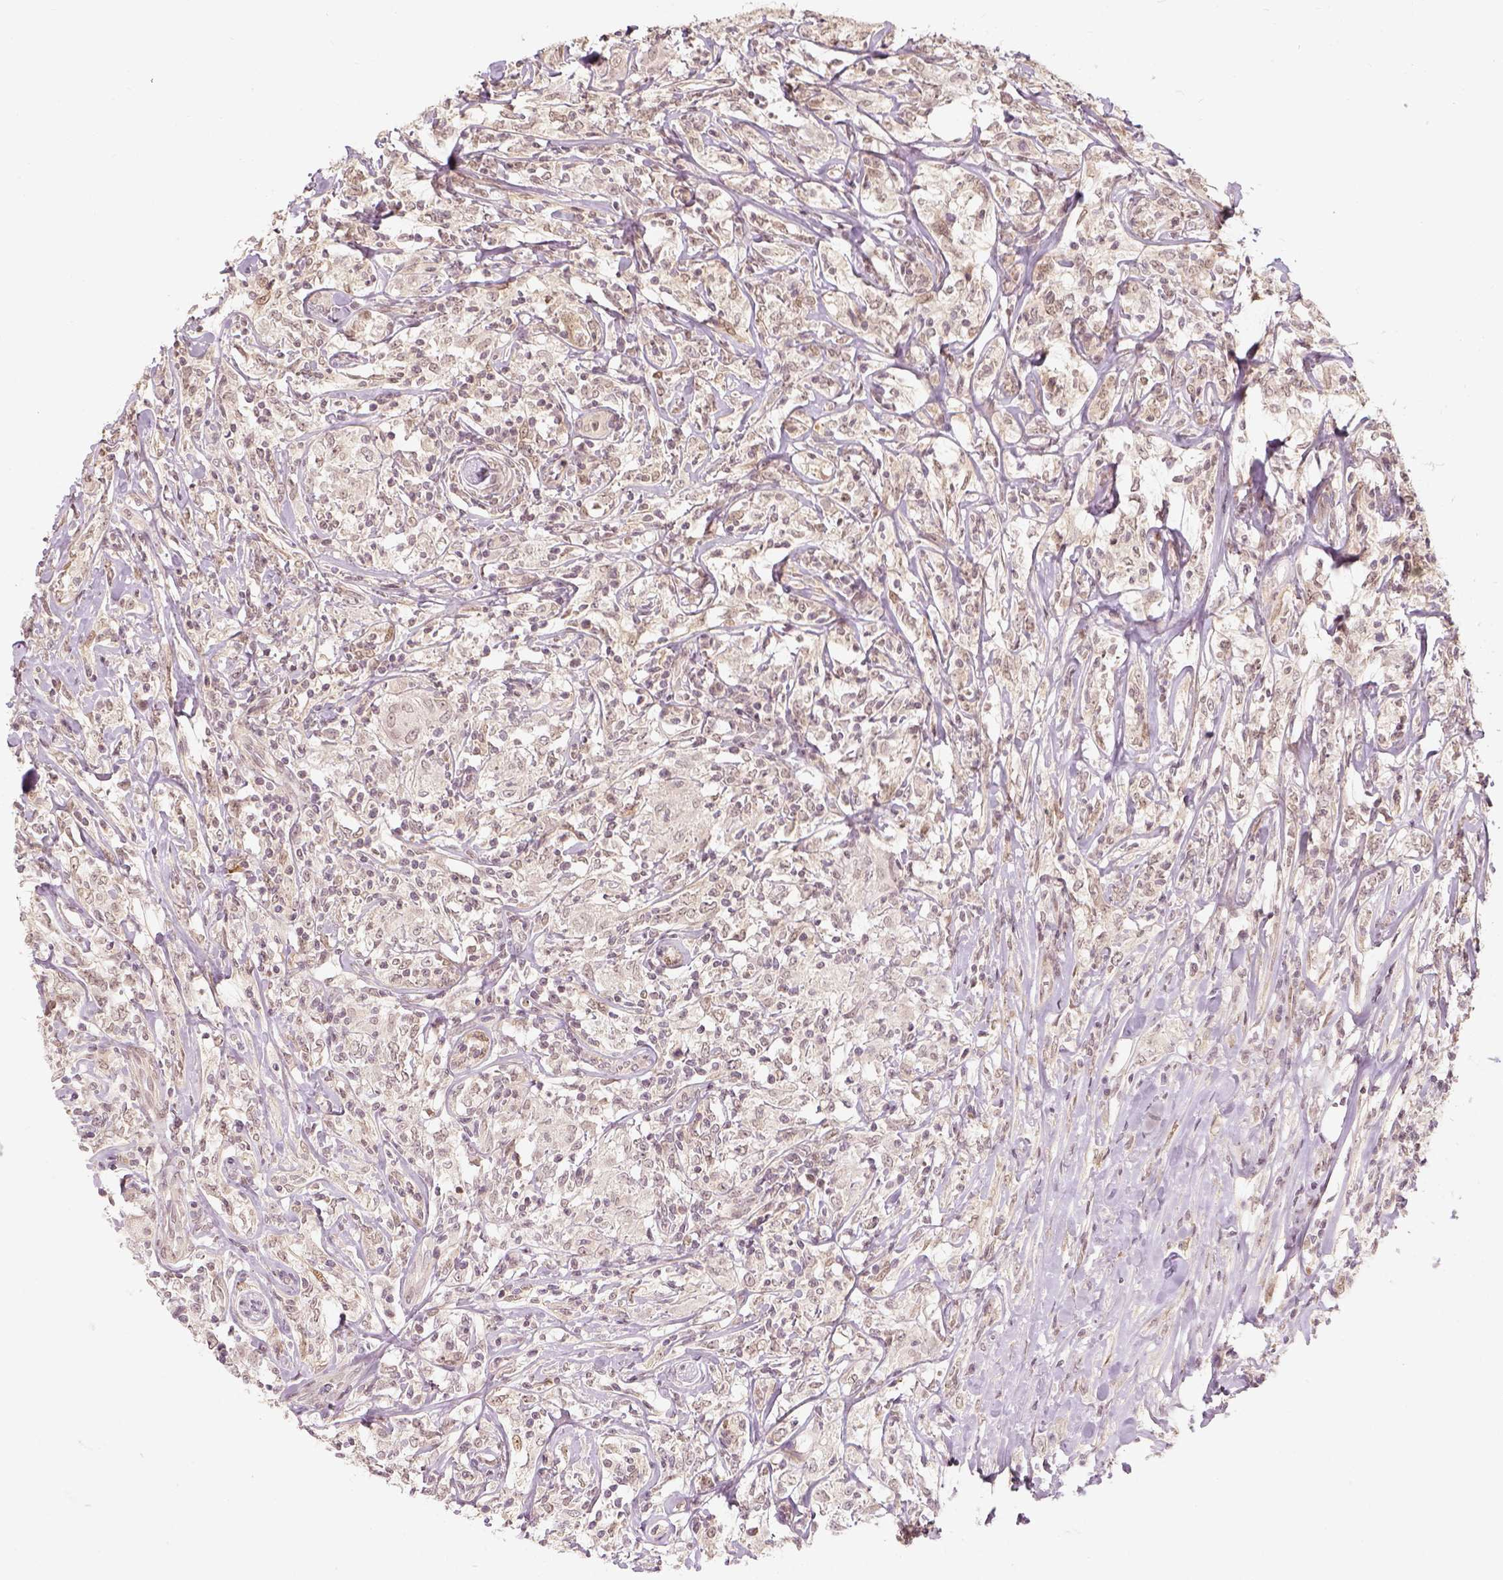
{"staining": {"intensity": "negative", "quantity": "none", "location": "none"}, "tissue": "lymphoma", "cell_type": "Tumor cells", "image_type": "cancer", "snomed": [{"axis": "morphology", "description": "Malignant lymphoma, non-Hodgkin's type, High grade"}, {"axis": "topography", "description": "Lymph node"}], "caption": "The photomicrograph exhibits no significant staining in tumor cells of lymphoma. The staining is performed using DAB brown chromogen with nuclei counter-stained in using hematoxylin.", "gene": "ZMAT3", "patient": {"sex": "female", "age": 84}}